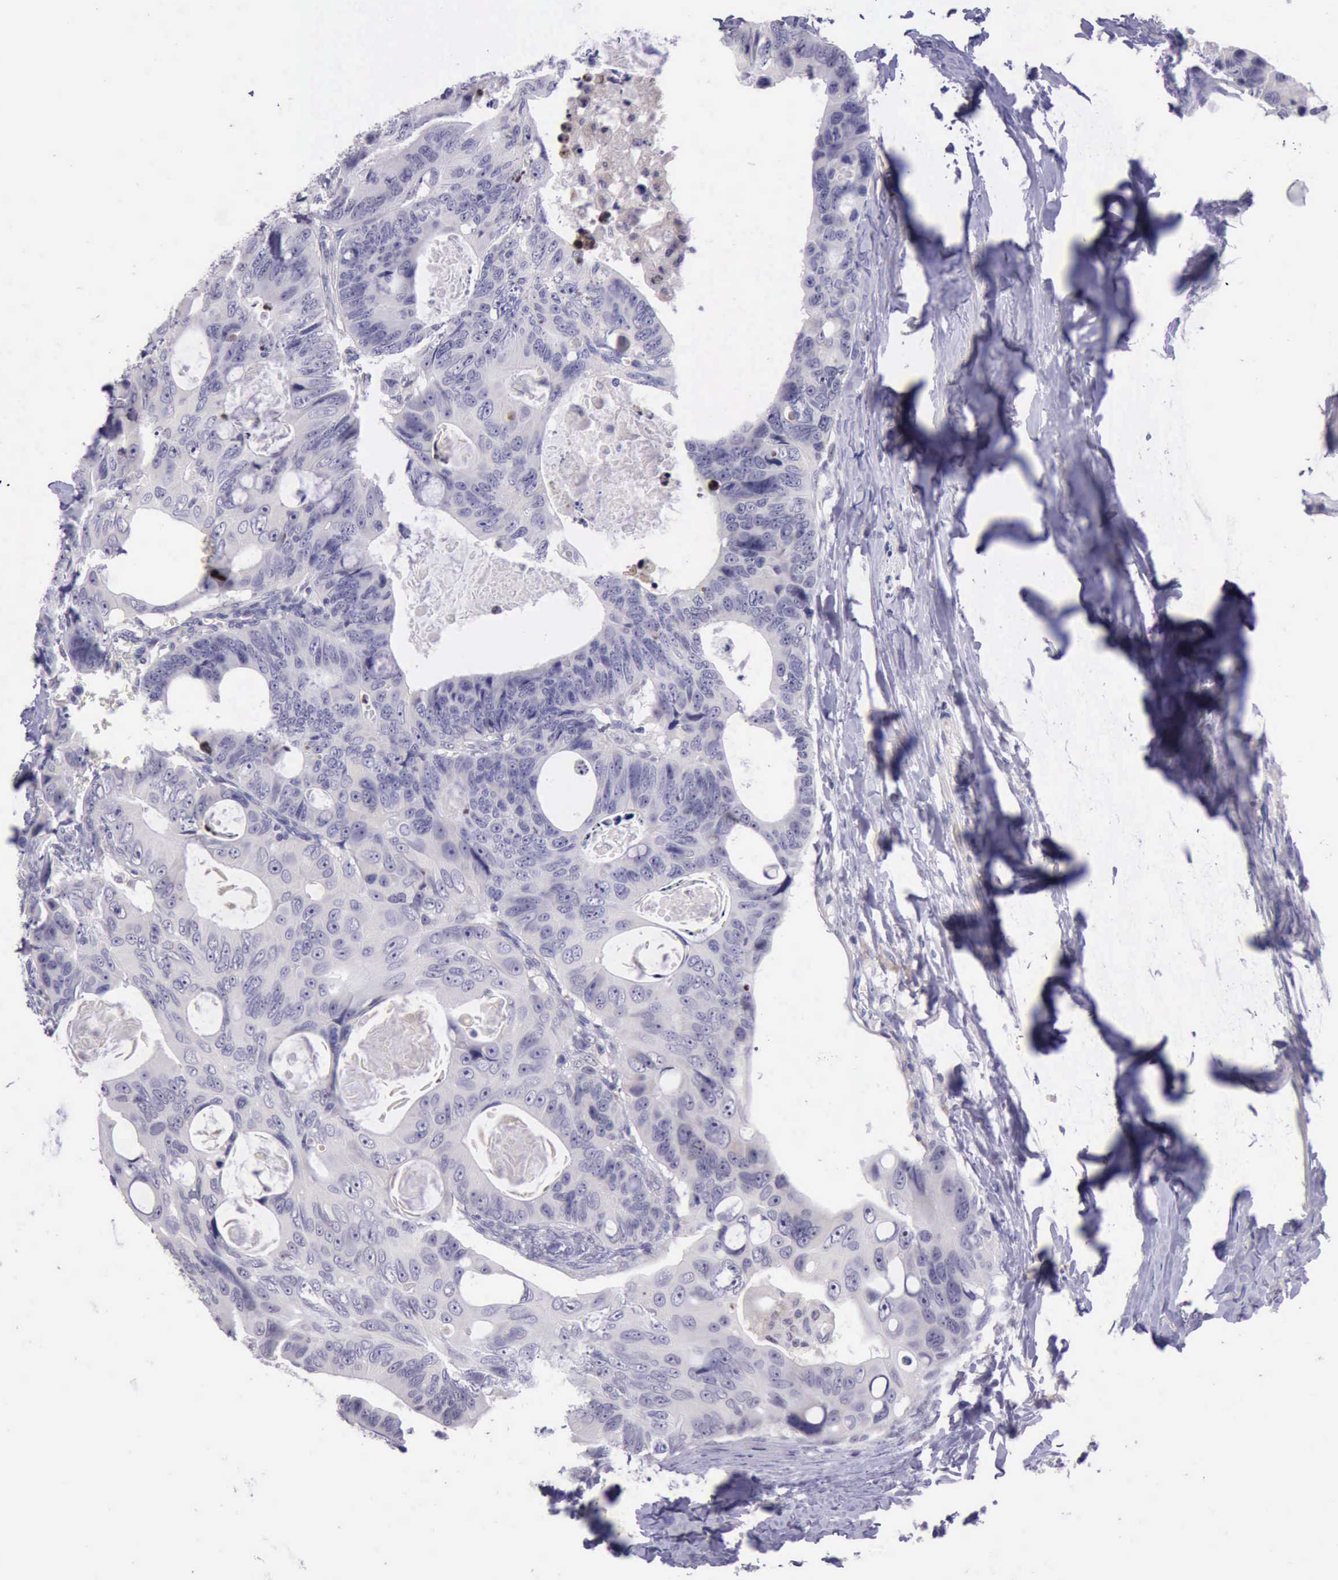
{"staining": {"intensity": "strong", "quantity": "<25%", "location": "nuclear"}, "tissue": "colorectal cancer", "cell_type": "Tumor cells", "image_type": "cancer", "snomed": [{"axis": "morphology", "description": "Adenocarcinoma, NOS"}, {"axis": "topography", "description": "Colon"}], "caption": "A photomicrograph of colorectal cancer stained for a protein shows strong nuclear brown staining in tumor cells.", "gene": "PARP1", "patient": {"sex": "female", "age": 55}}